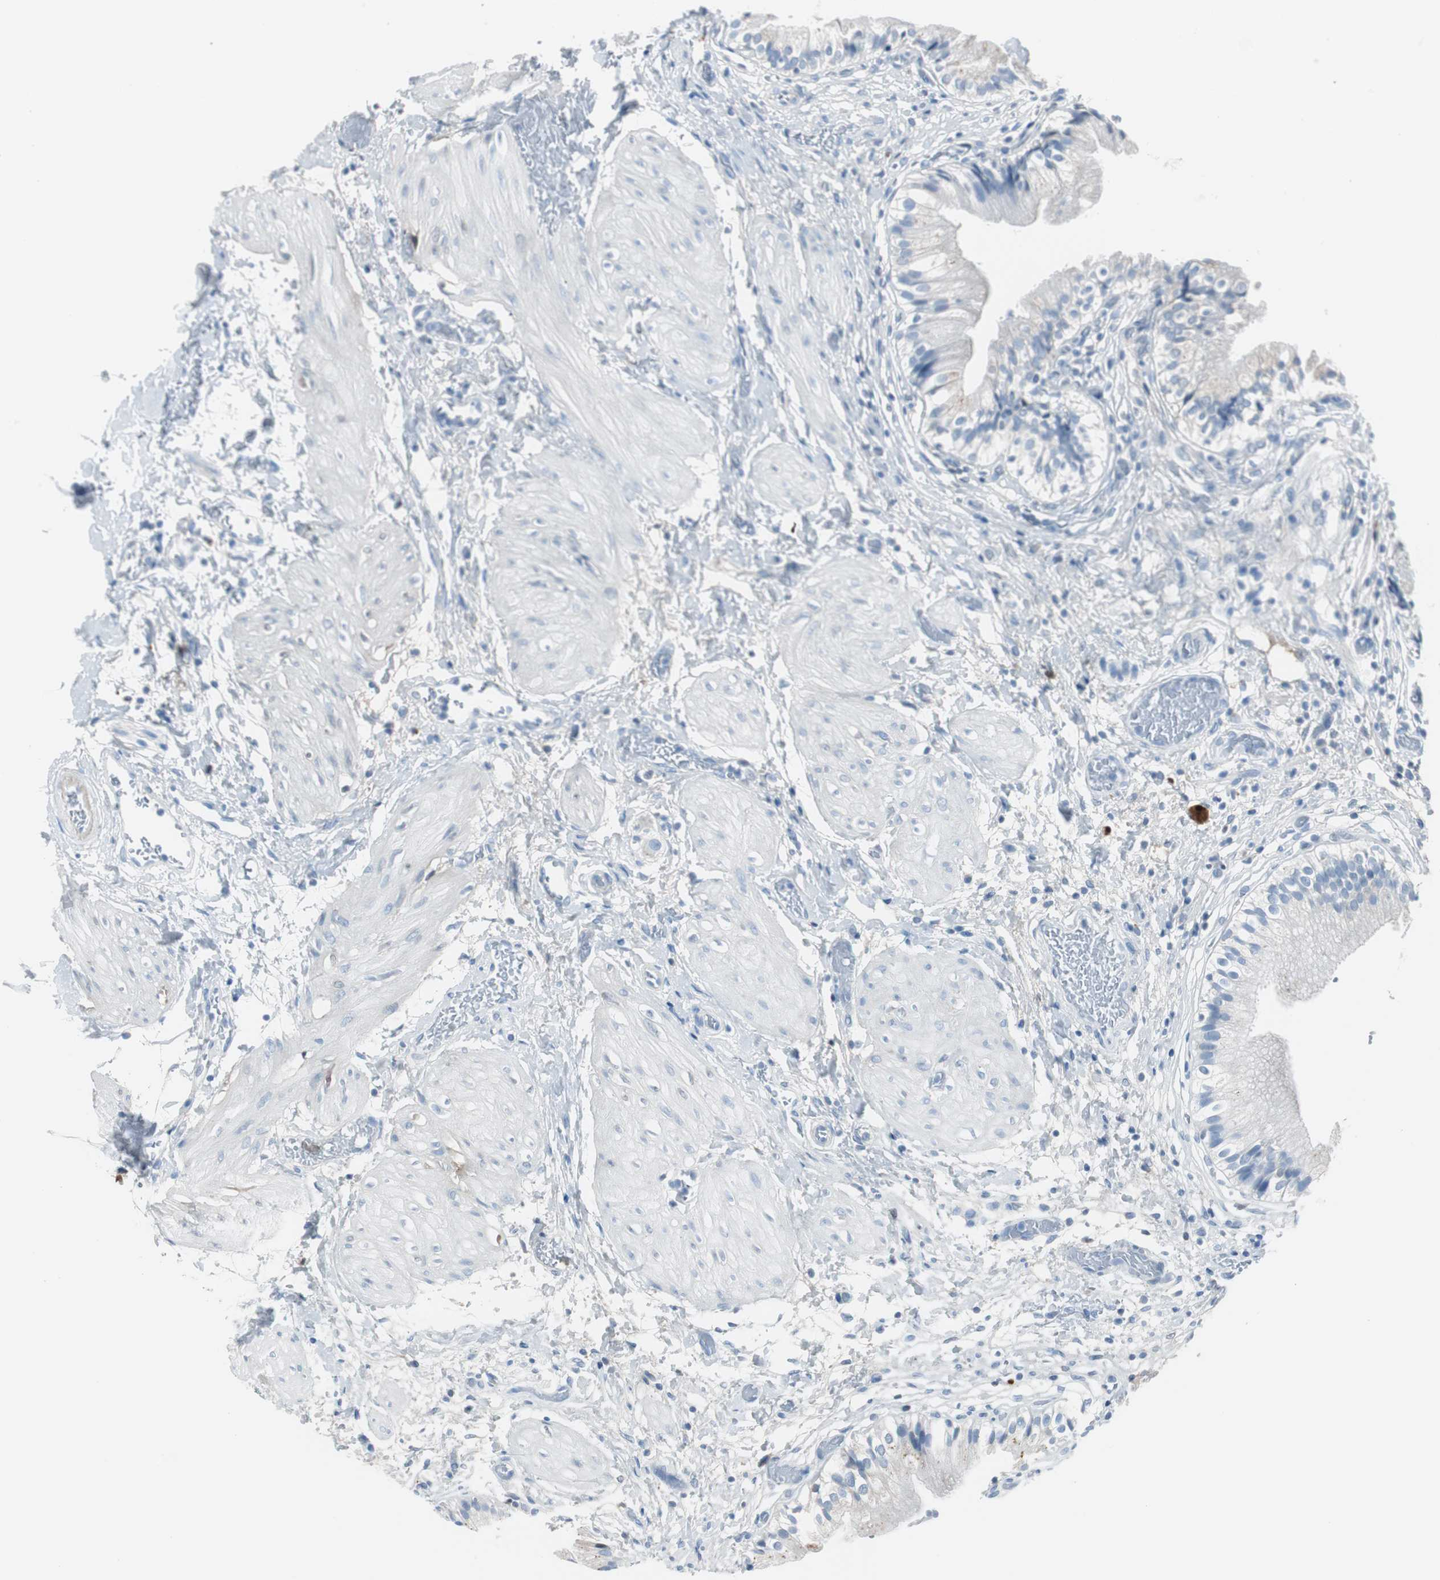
{"staining": {"intensity": "negative", "quantity": "none", "location": "none"}, "tissue": "gallbladder", "cell_type": "Glandular cells", "image_type": "normal", "snomed": [{"axis": "morphology", "description": "Normal tissue, NOS"}, {"axis": "topography", "description": "Gallbladder"}], "caption": "An IHC histopathology image of unremarkable gallbladder is shown. There is no staining in glandular cells of gallbladder.", "gene": "SERPINF1", "patient": {"sex": "male", "age": 65}}